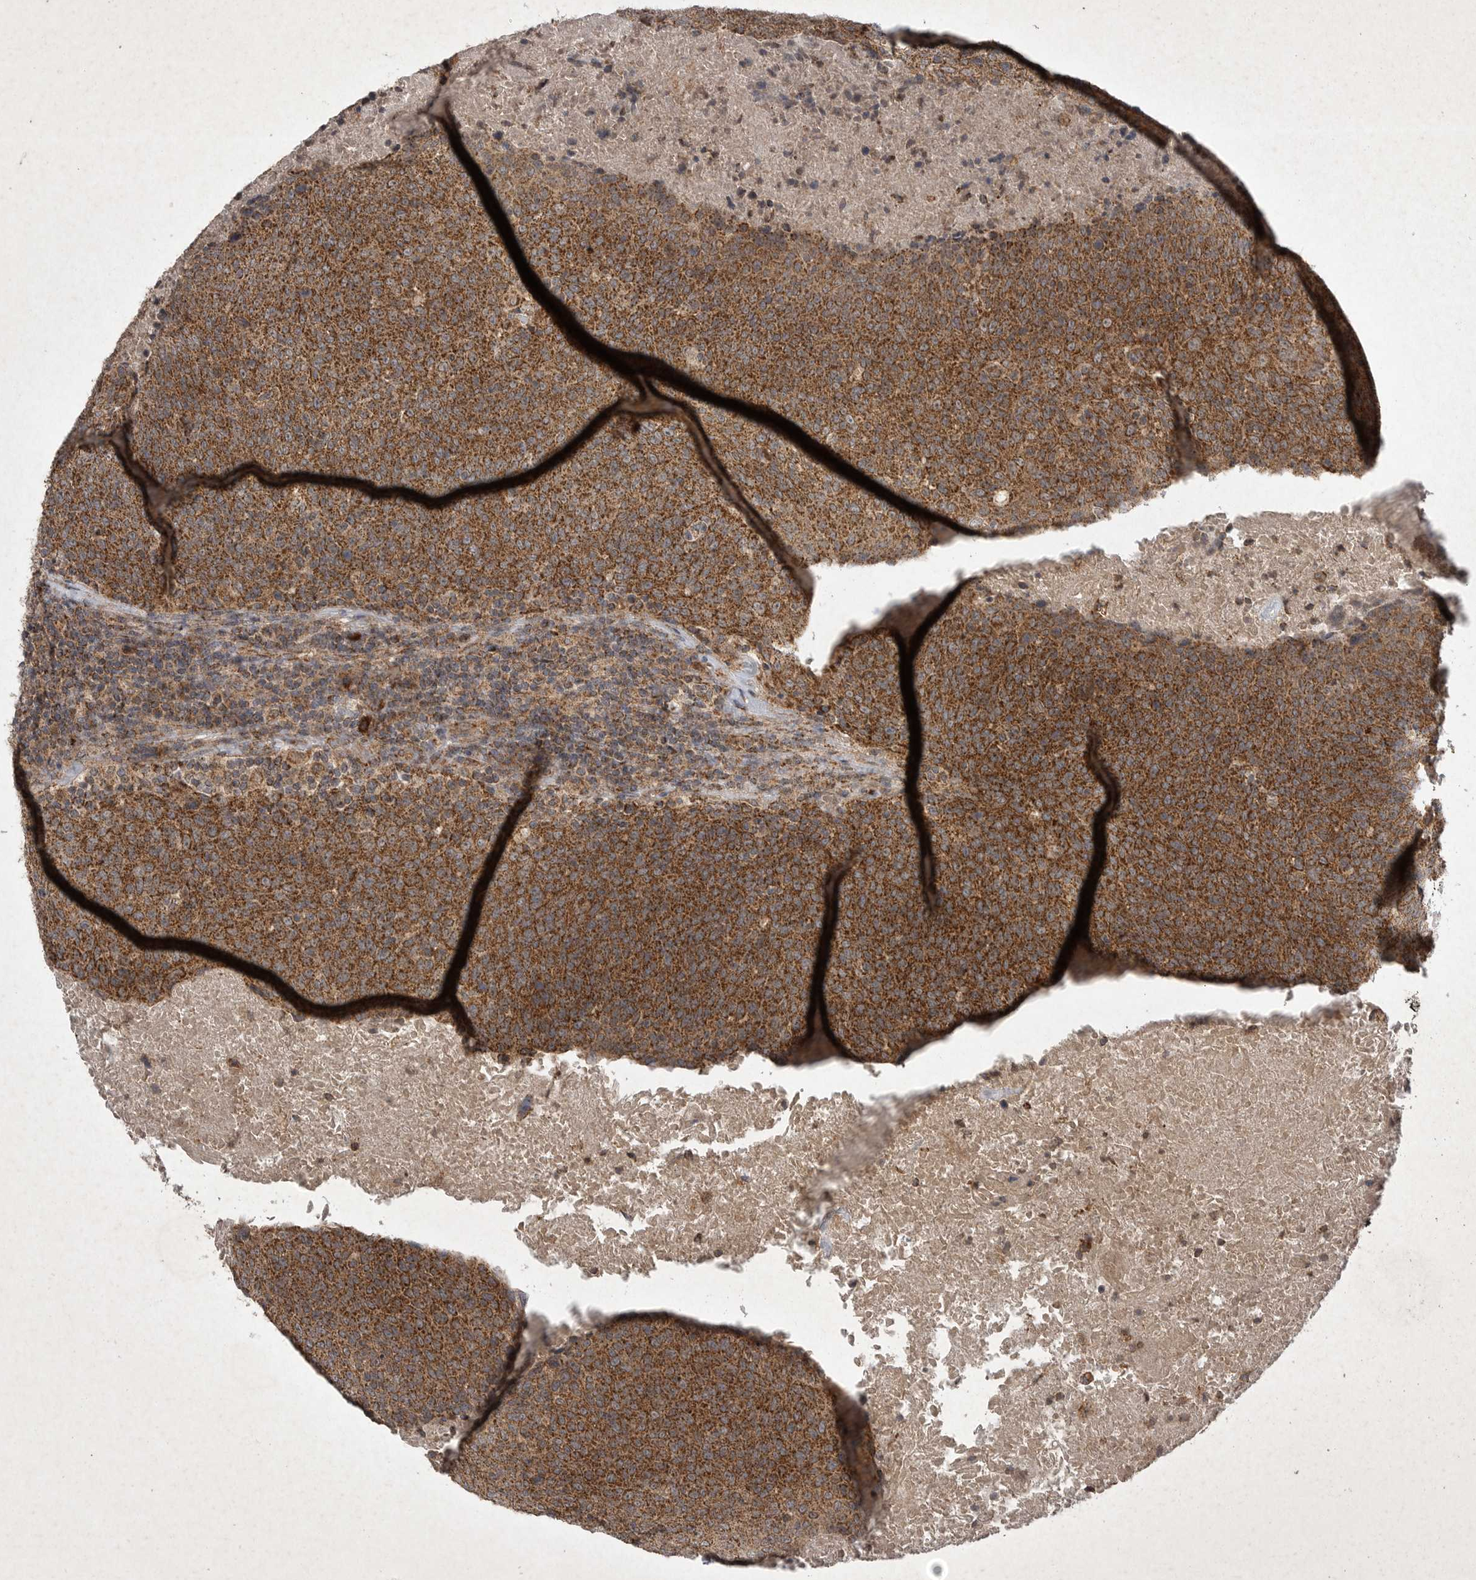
{"staining": {"intensity": "strong", "quantity": ">75%", "location": "cytoplasmic/membranous"}, "tissue": "head and neck cancer", "cell_type": "Tumor cells", "image_type": "cancer", "snomed": [{"axis": "morphology", "description": "Squamous cell carcinoma, NOS"}, {"axis": "morphology", "description": "Squamous cell carcinoma, metastatic, NOS"}, {"axis": "topography", "description": "Lymph node"}, {"axis": "topography", "description": "Head-Neck"}], "caption": "The image shows staining of head and neck cancer (squamous cell carcinoma), revealing strong cytoplasmic/membranous protein positivity (brown color) within tumor cells.", "gene": "DDR1", "patient": {"sex": "male", "age": 62}}